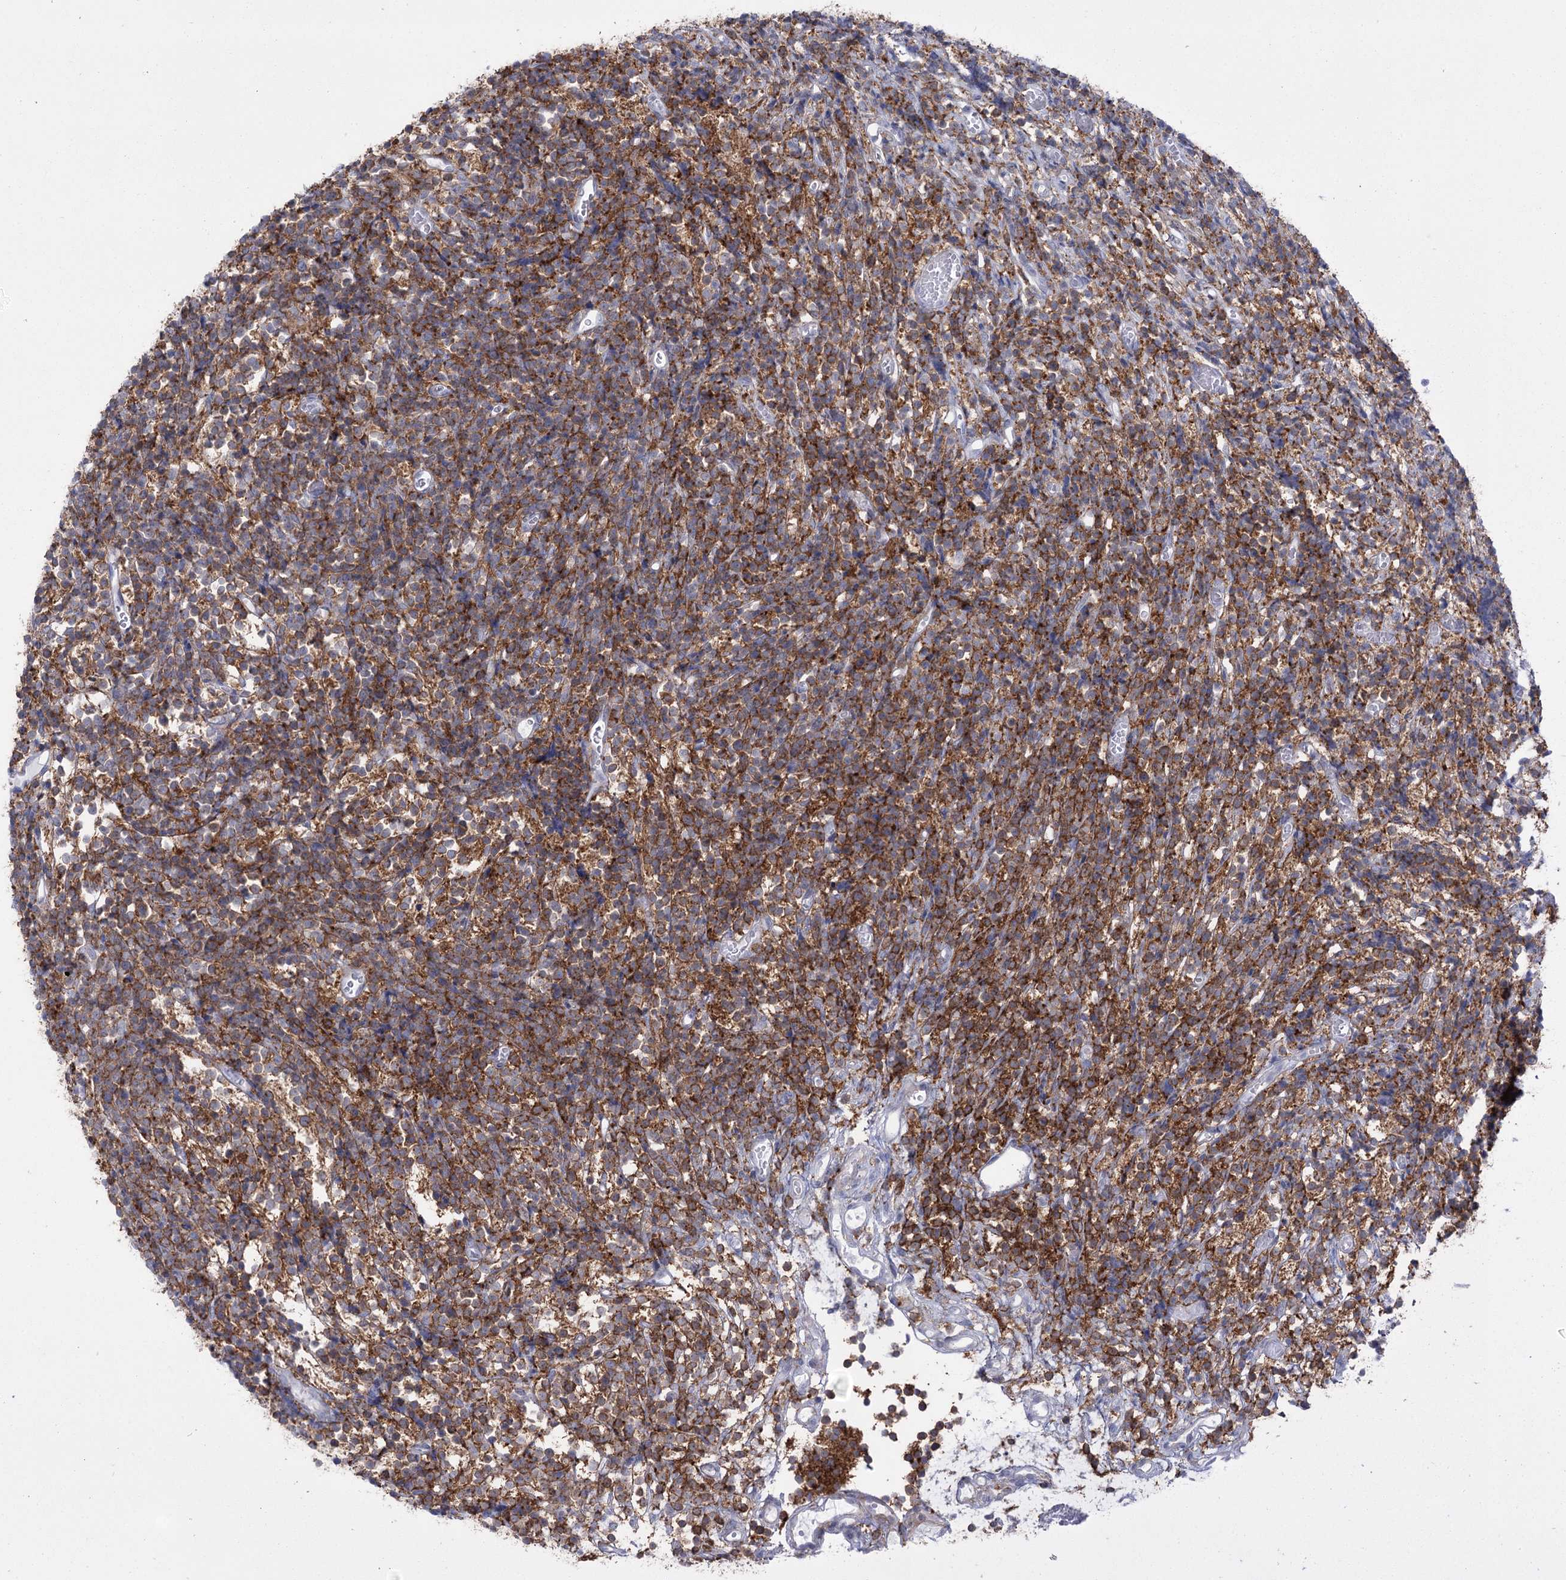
{"staining": {"intensity": "moderate", "quantity": ">75%", "location": "cytoplasmic/membranous"}, "tissue": "glioma", "cell_type": "Tumor cells", "image_type": "cancer", "snomed": [{"axis": "morphology", "description": "Glioma, malignant, Low grade"}, {"axis": "topography", "description": "Brain"}], "caption": "Tumor cells display moderate cytoplasmic/membranous positivity in approximately >75% of cells in malignant glioma (low-grade).", "gene": "CCDC88A", "patient": {"sex": "female", "age": 1}}